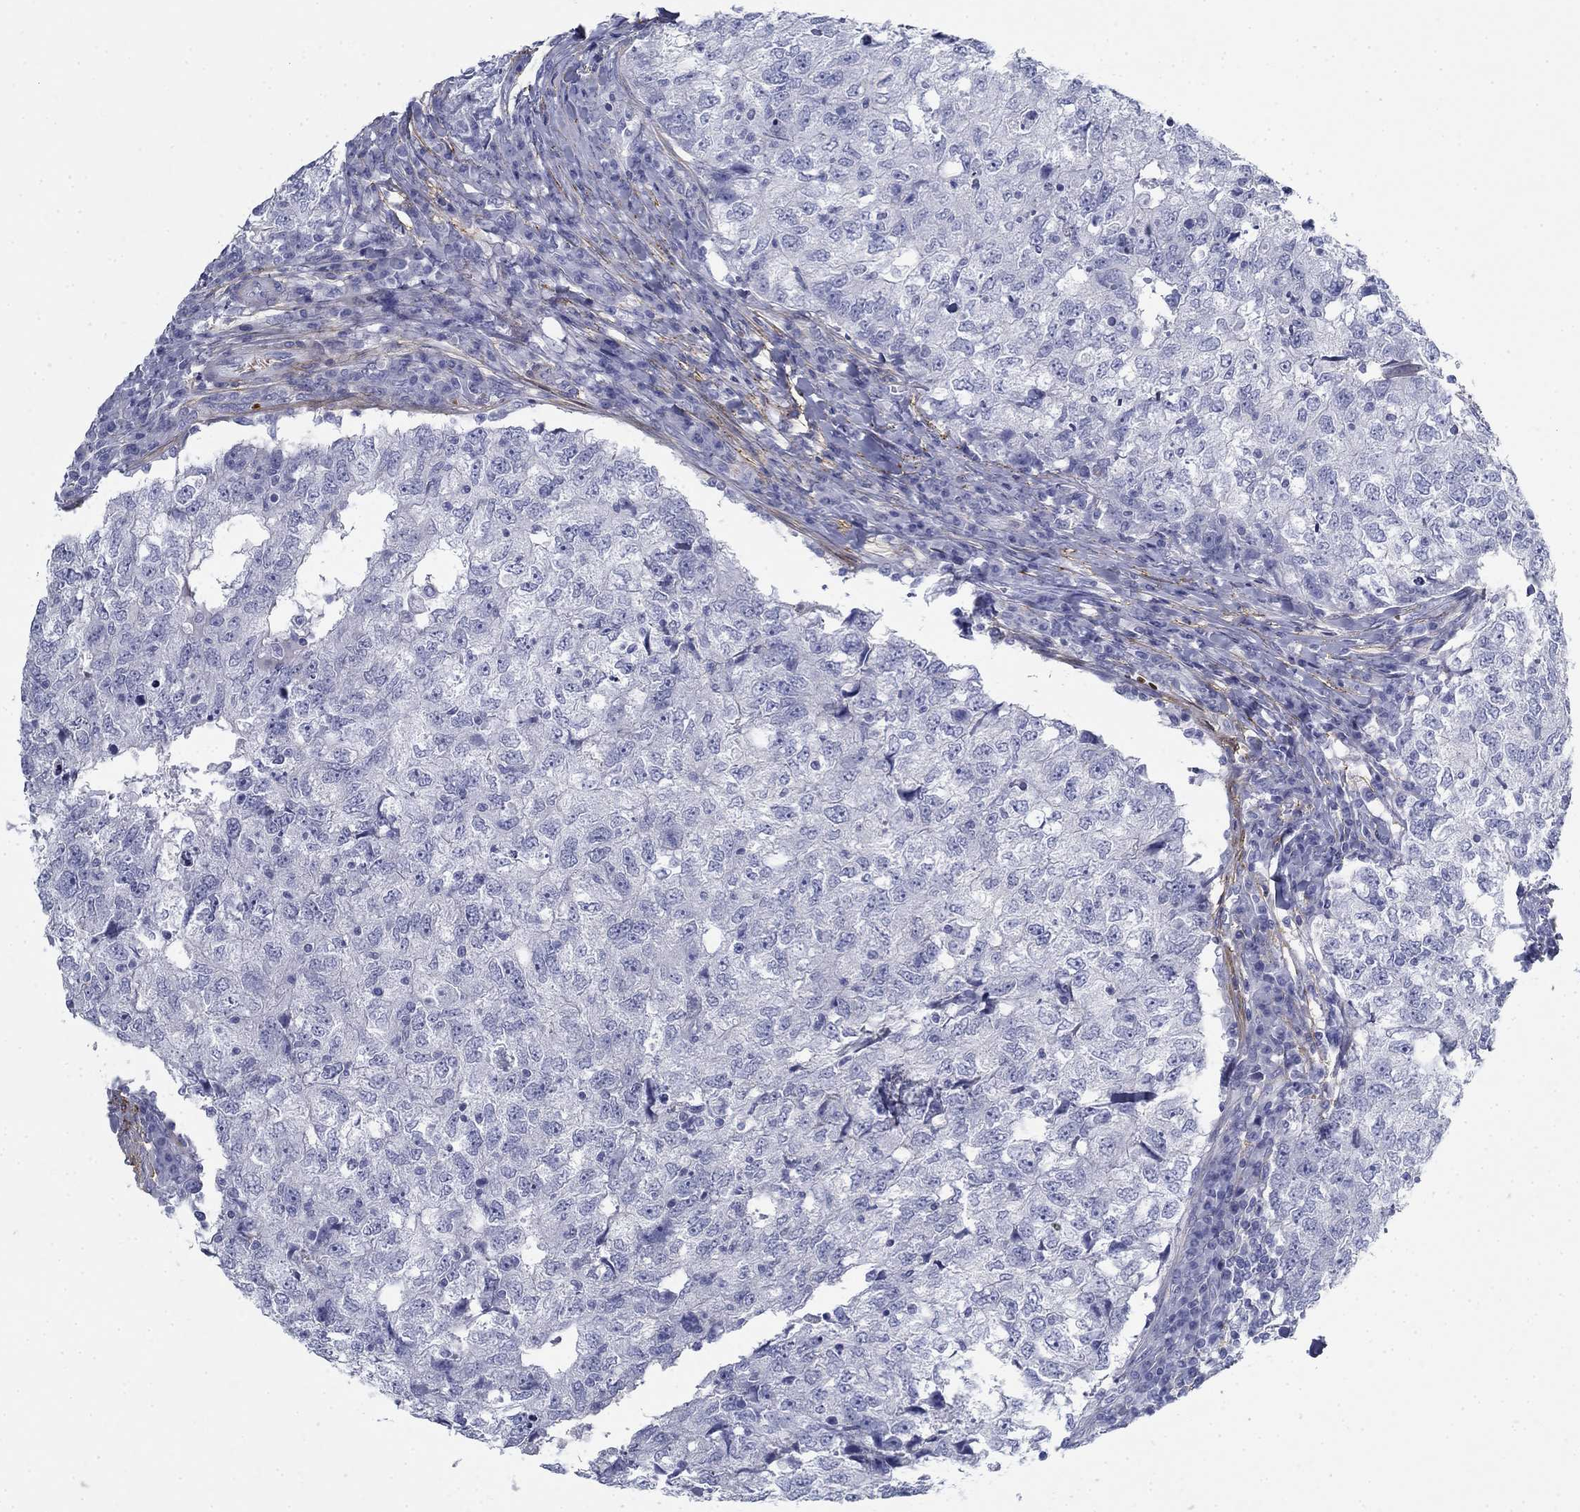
{"staining": {"intensity": "negative", "quantity": "none", "location": "none"}, "tissue": "breast cancer", "cell_type": "Tumor cells", "image_type": "cancer", "snomed": [{"axis": "morphology", "description": "Duct carcinoma"}, {"axis": "topography", "description": "Breast"}], "caption": "Protein analysis of breast intraductal carcinoma reveals no significant expression in tumor cells. (DAB IHC, high magnification).", "gene": "GPC1", "patient": {"sex": "female", "age": 30}}